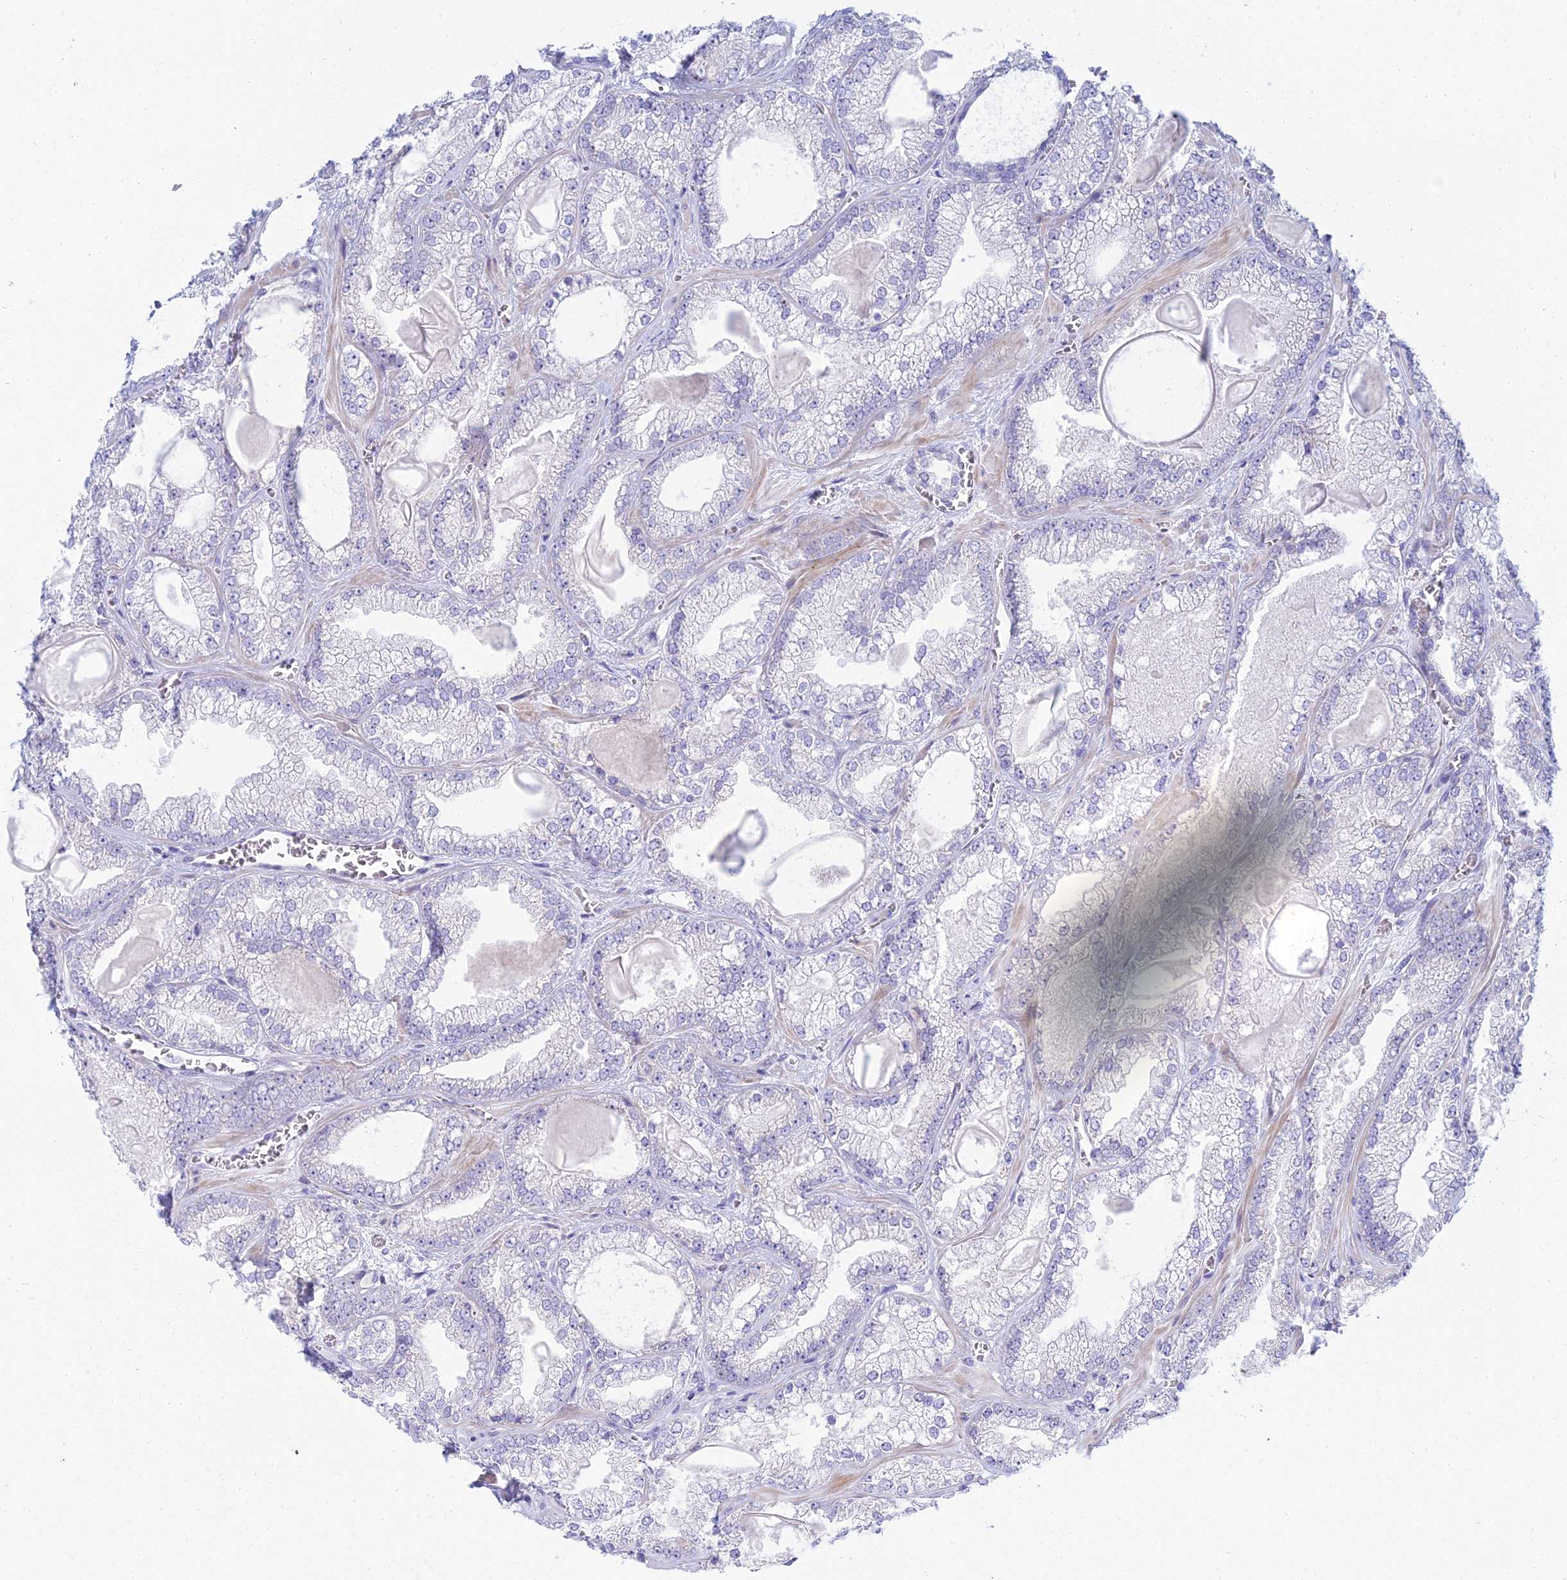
{"staining": {"intensity": "negative", "quantity": "none", "location": "none"}, "tissue": "prostate cancer", "cell_type": "Tumor cells", "image_type": "cancer", "snomed": [{"axis": "morphology", "description": "Adenocarcinoma, Low grade"}, {"axis": "topography", "description": "Prostate"}], "caption": "Tumor cells are negative for brown protein staining in prostate cancer.", "gene": "PRR13", "patient": {"sex": "male", "age": 57}}